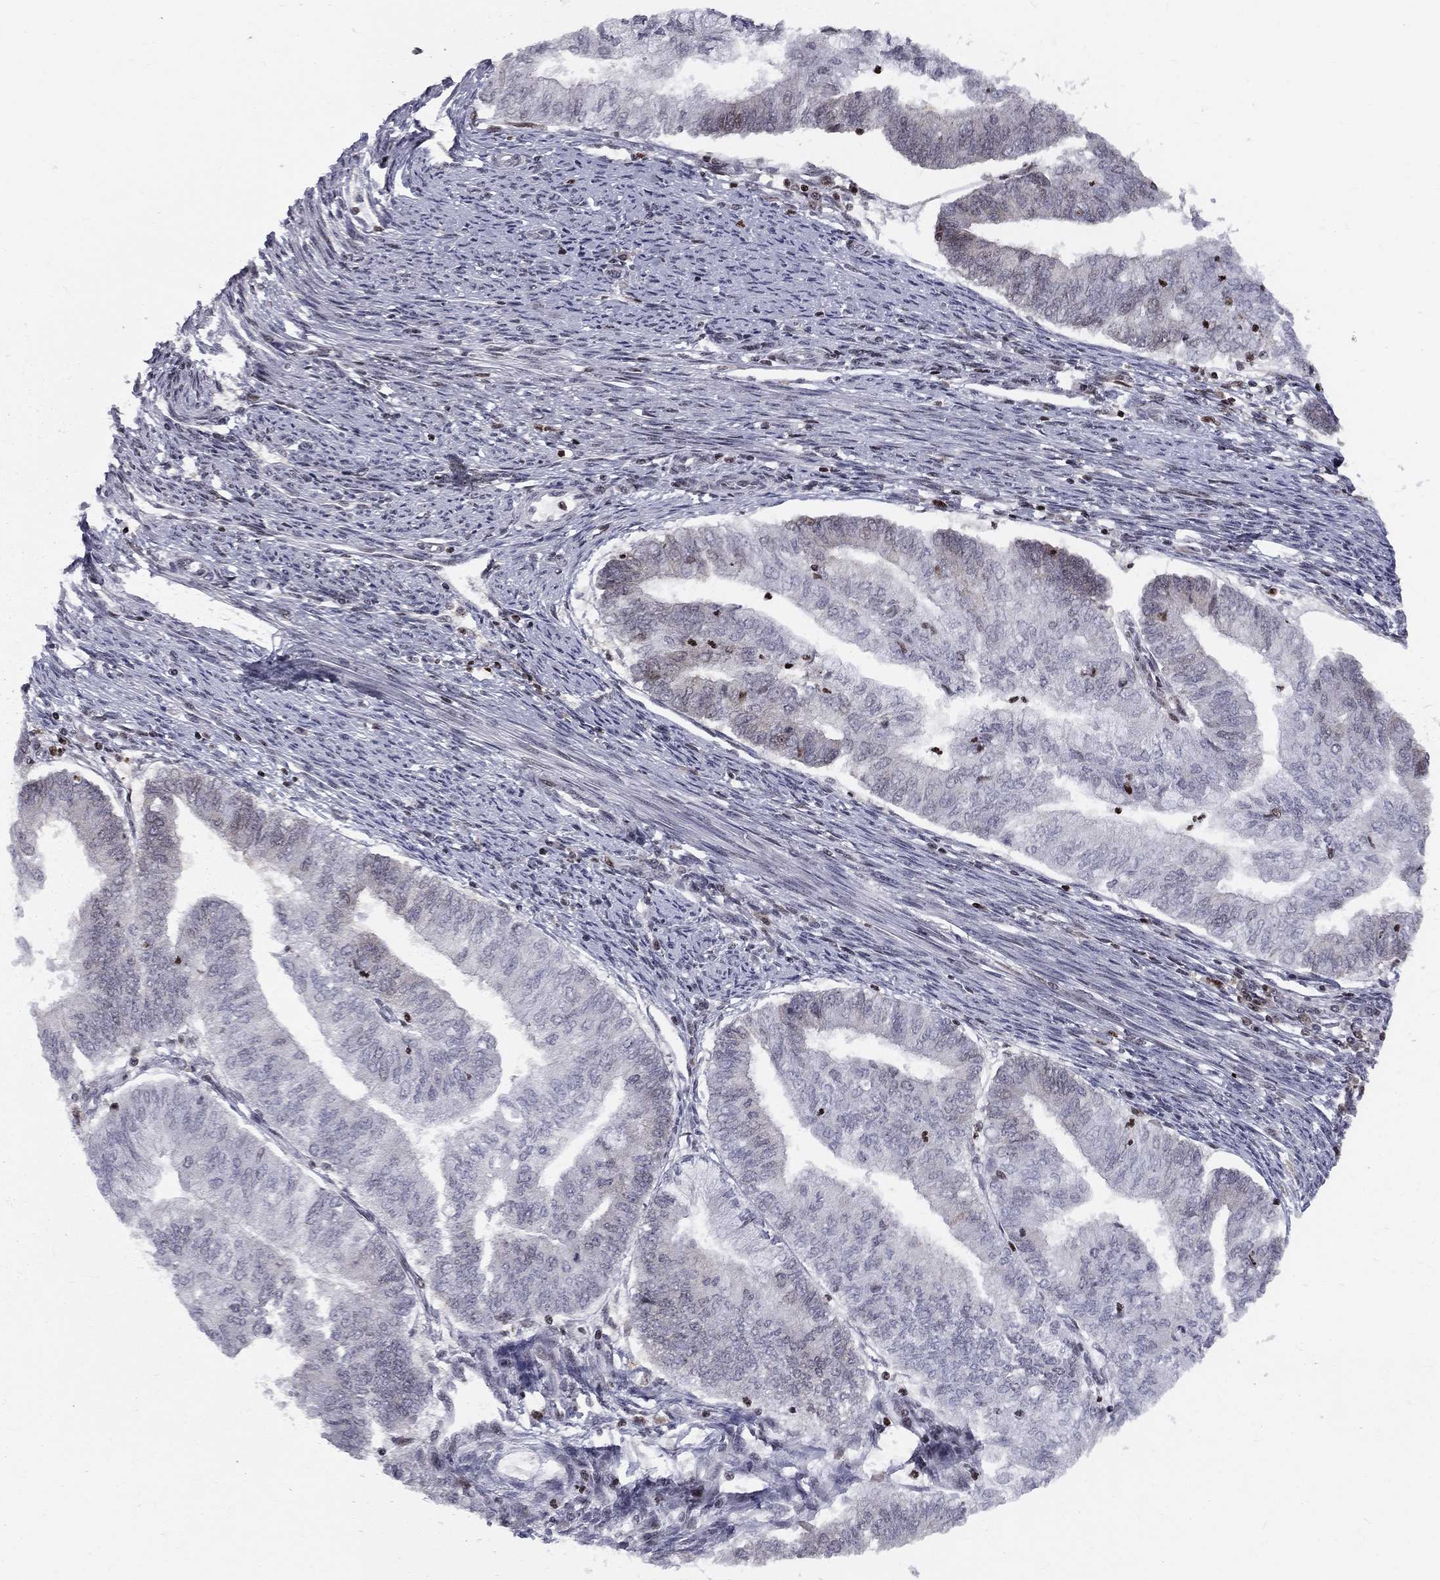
{"staining": {"intensity": "negative", "quantity": "none", "location": "none"}, "tissue": "endometrial cancer", "cell_type": "Tumor cells", "image_type": "cancer", "snomed": [{"axis": "morphology", "description": "Adenocarcinoma, NOS"}, {"axis": "topography", "description": "Endometrium"}], "caption": "Image shows no significant protein staining in tumor cells of endometrial cancer (adenocarcinoma).", "gene": "RNASEH2C", "patient": {"sex": "female", "age": 59}}